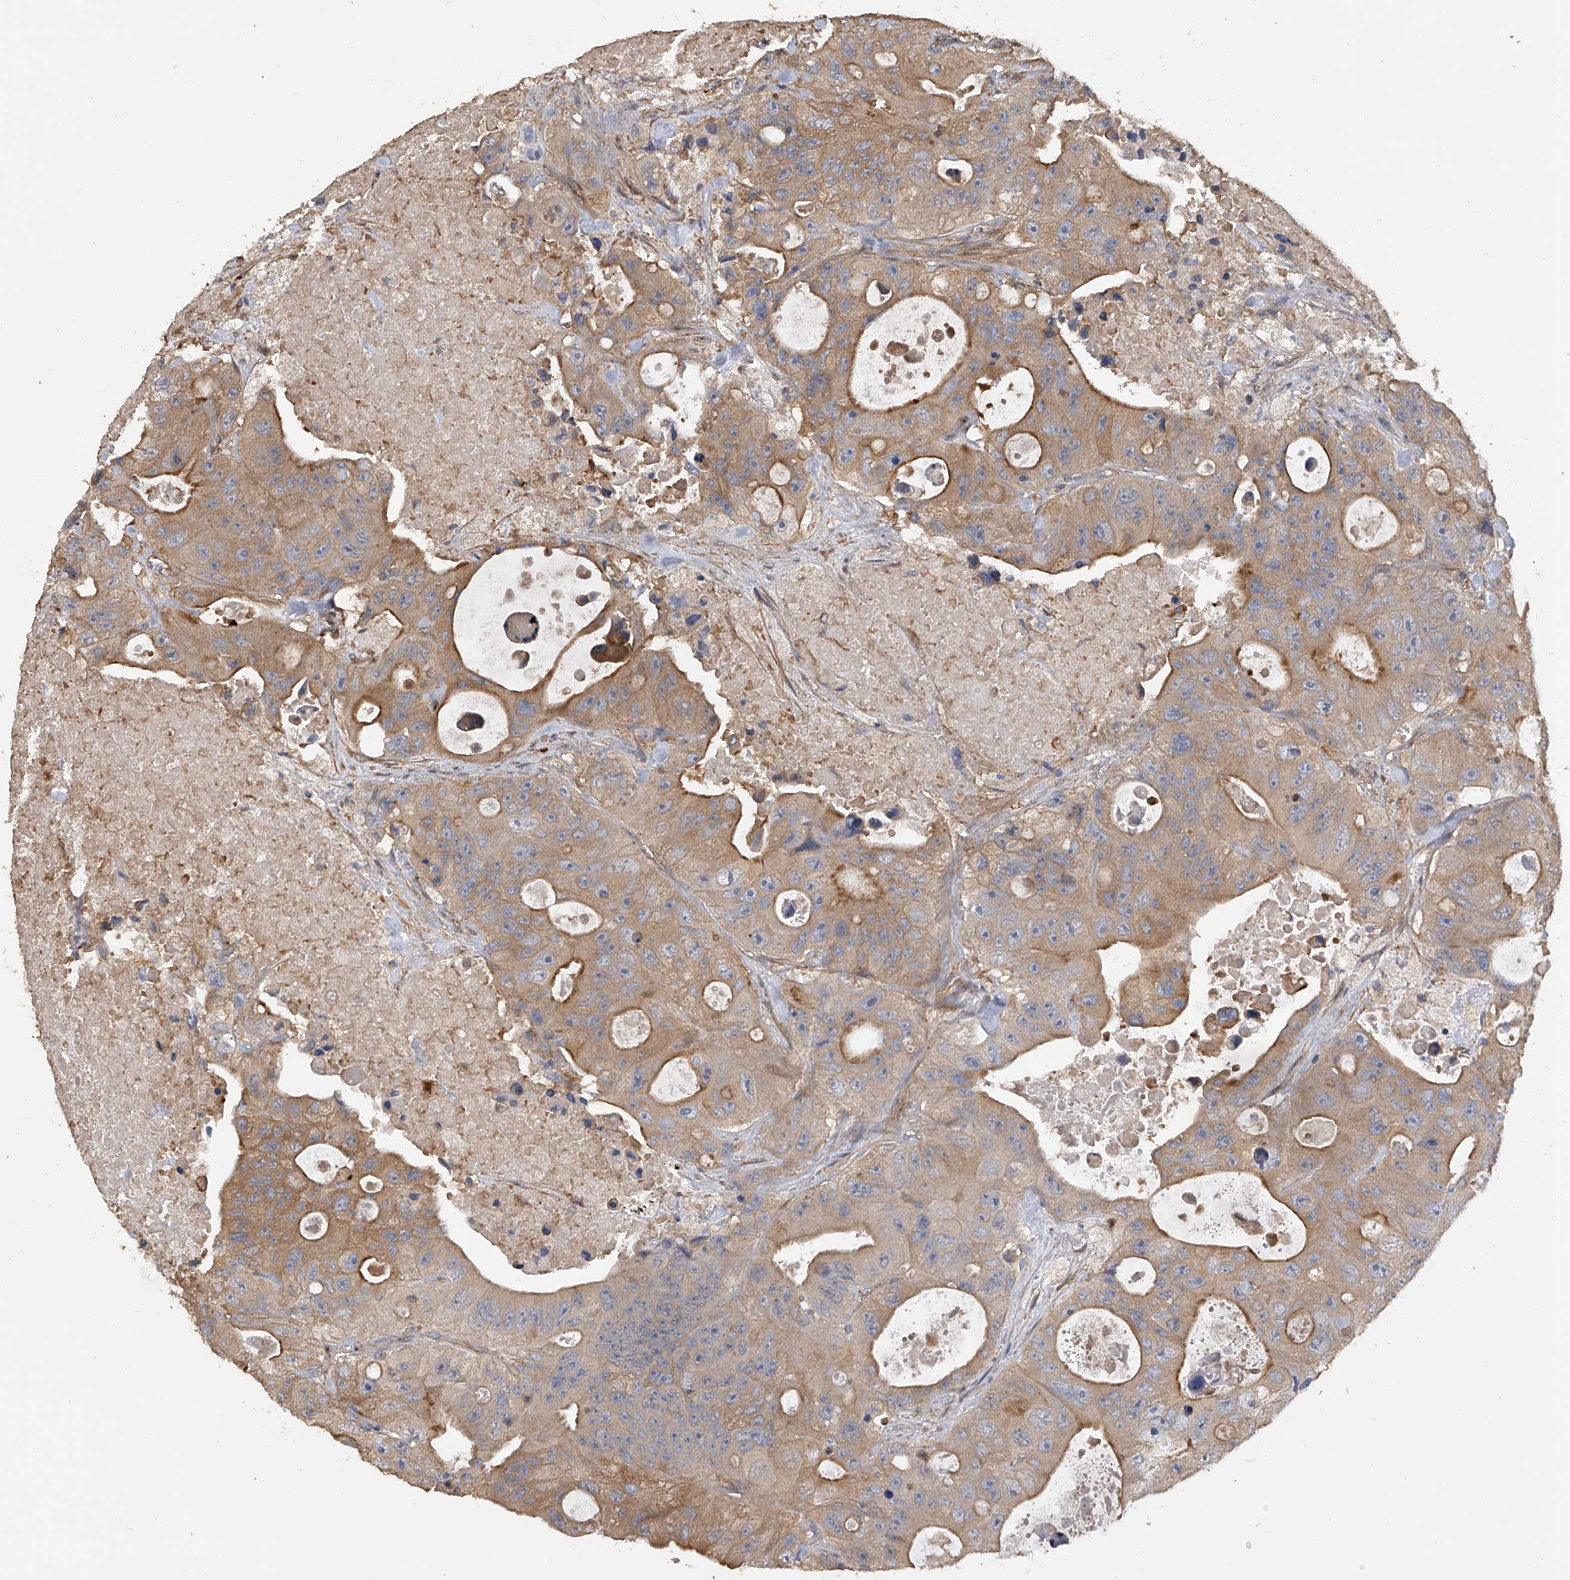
{"staining": {"intensity": "moderate", "quantity": "25%-75%", "location": "cytoplasmic/membranous"}, "tissue": "colorectal cancer", "cell_type": "Tumor cells", "image_type": "cancer", "snomed": [{"axis": "morphology", "description": "Adenocarcinoma, NOS"}, {"axis": "topography", "description": "Colon"}], "caption": "The photomicrograph reveals staining of colorectal cancer, revealing moderate cytoplasmic/membranous protein expression (brown color) within tumor cells.", "gene": "PTPRA", "patient": {"sex": "female", "age": 46}}